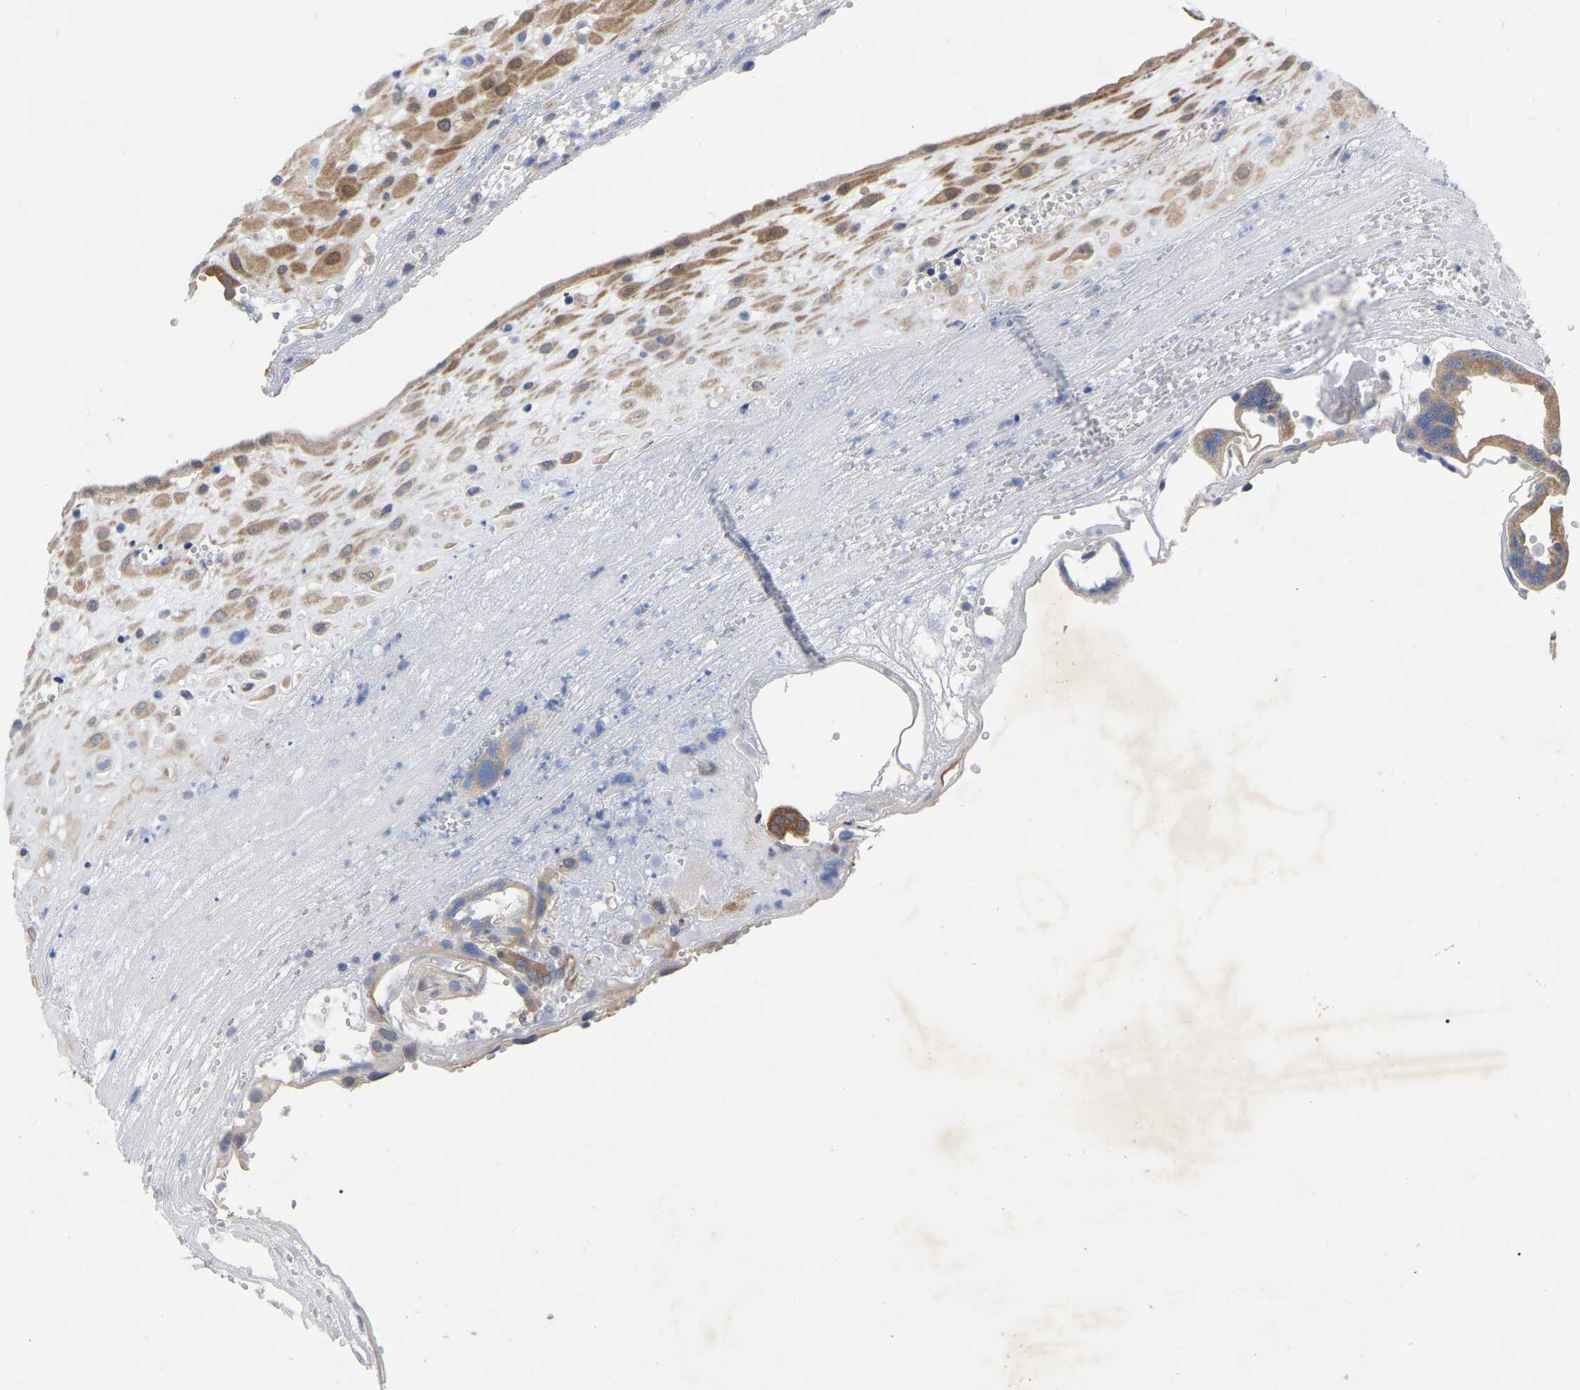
{"staining": {"intensity": "moderate", "quantity": ">75%", "location": "cytoplasmic/membranous"}, "tissue": "placenta", "cell_type": "Decidual cells", "image_type": "normal", "snomed": [{"axis": "morphology", "description": "Normal tissue, NOS"}, {"axis": "topography", "description": "Placenta"}], "caption": "Immunohistochemical staining of normal placenta shows medium levels of moderate cytoplasmic/membranous positivity in approximately >75% of decidual cells. Nuclei are stained in blue.", "gene": "UBE4B", "patient": {"sex": "female", "age": 18}}